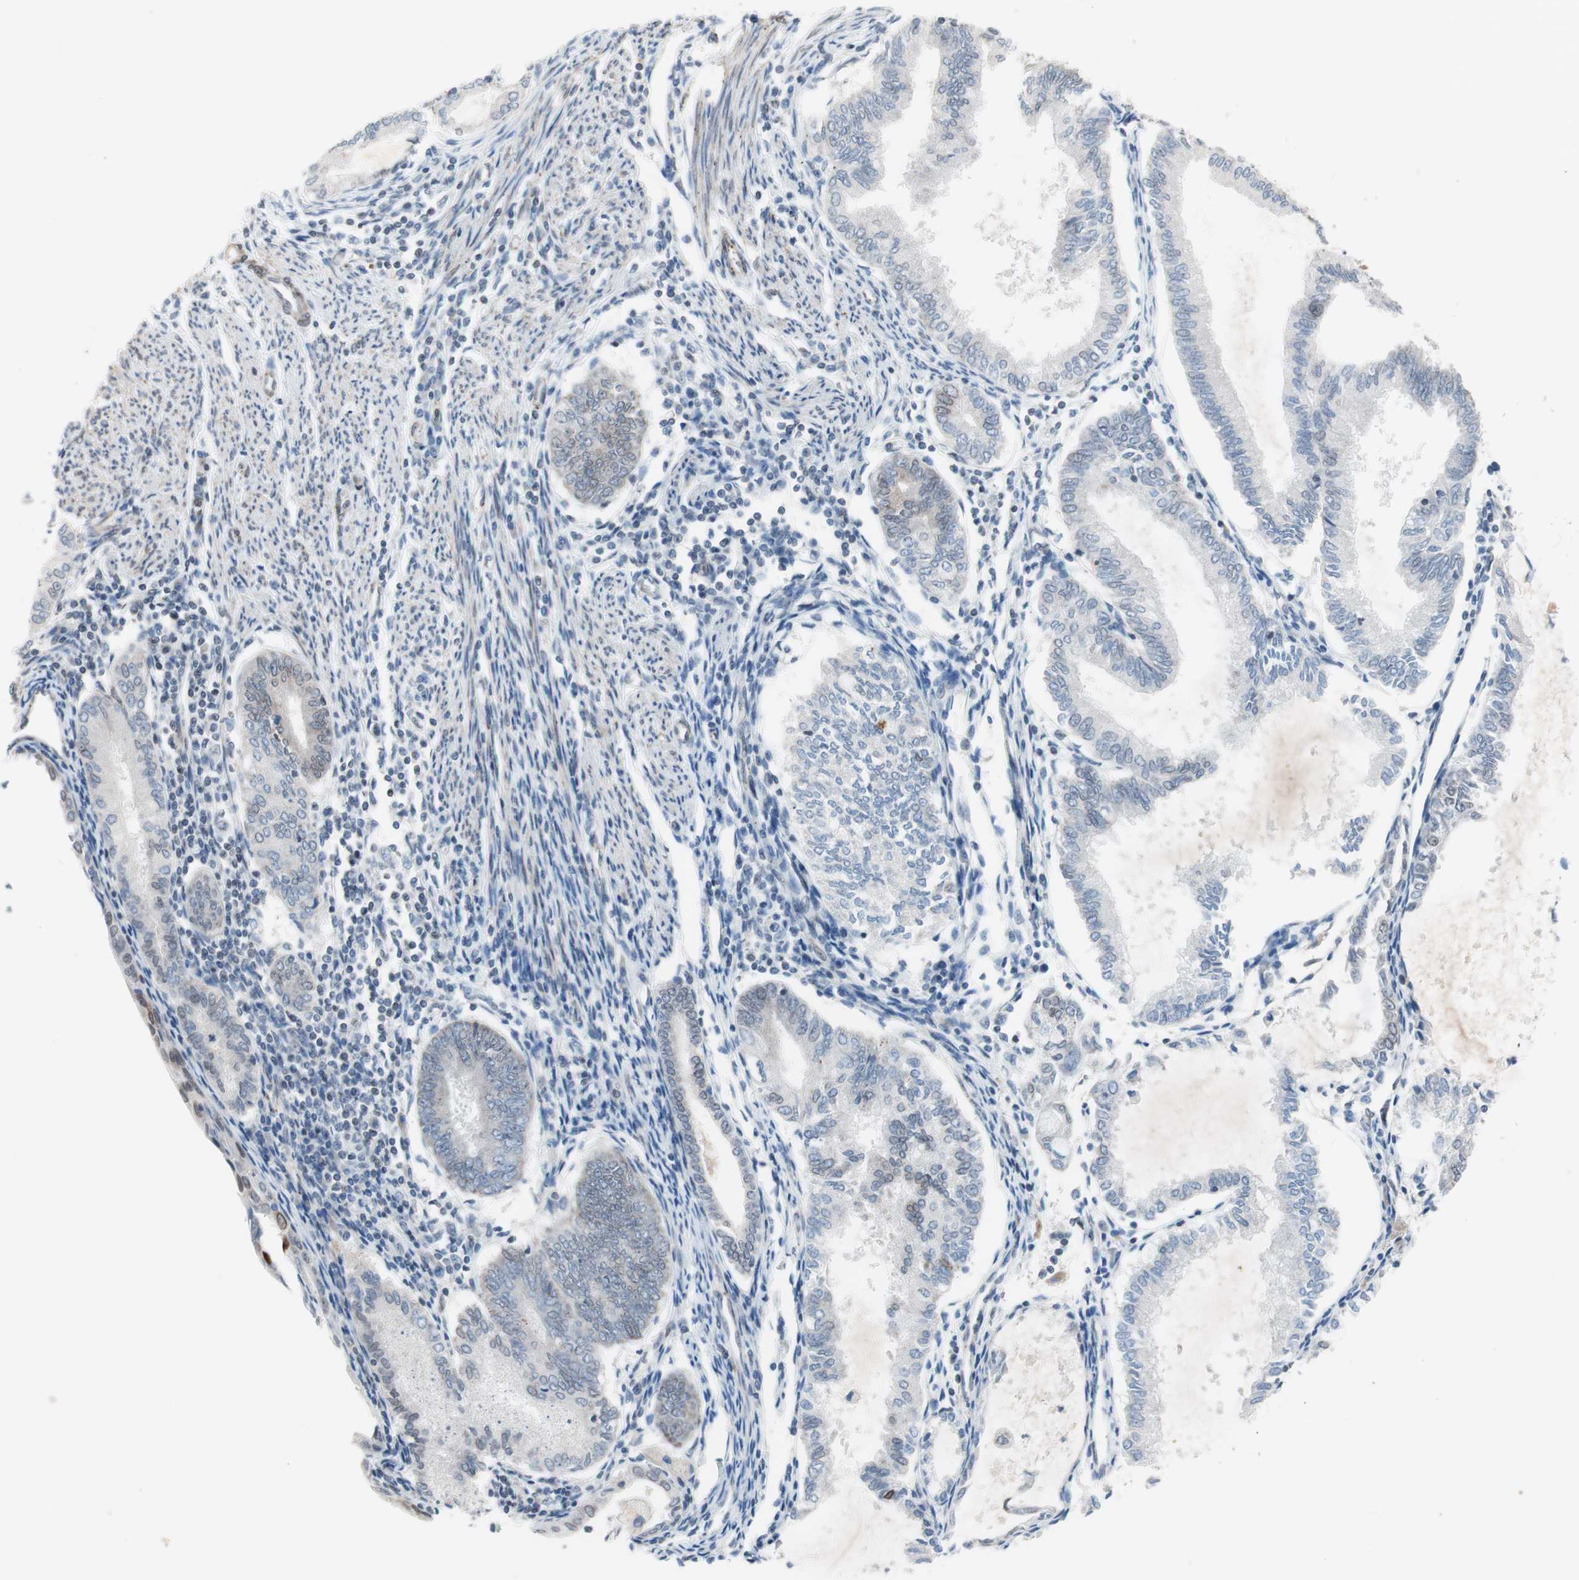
{"staining": {"intensity": "negative", "quantity": "none", "location": "none"}, "tissue": "endometrial cancer", "cell_type": "Tumor cells", "image_type": "cancer", "snomed": [{"axis": "morphology", "description": "Adenocarcinoma, NOS"}, {"axis": "topography", "description": "Endometrium"}], "caption": "Tumor cells show no significant positivity in endometrial cancer (adenocarcinoma). The staining is performed using DAB (3,3'-diaminobenzidine) brown chromogen with nuclei counter-stained in using hematoxylin.", "gene": "ARNT2", "patient": {"sex": "female", "age": 86}}